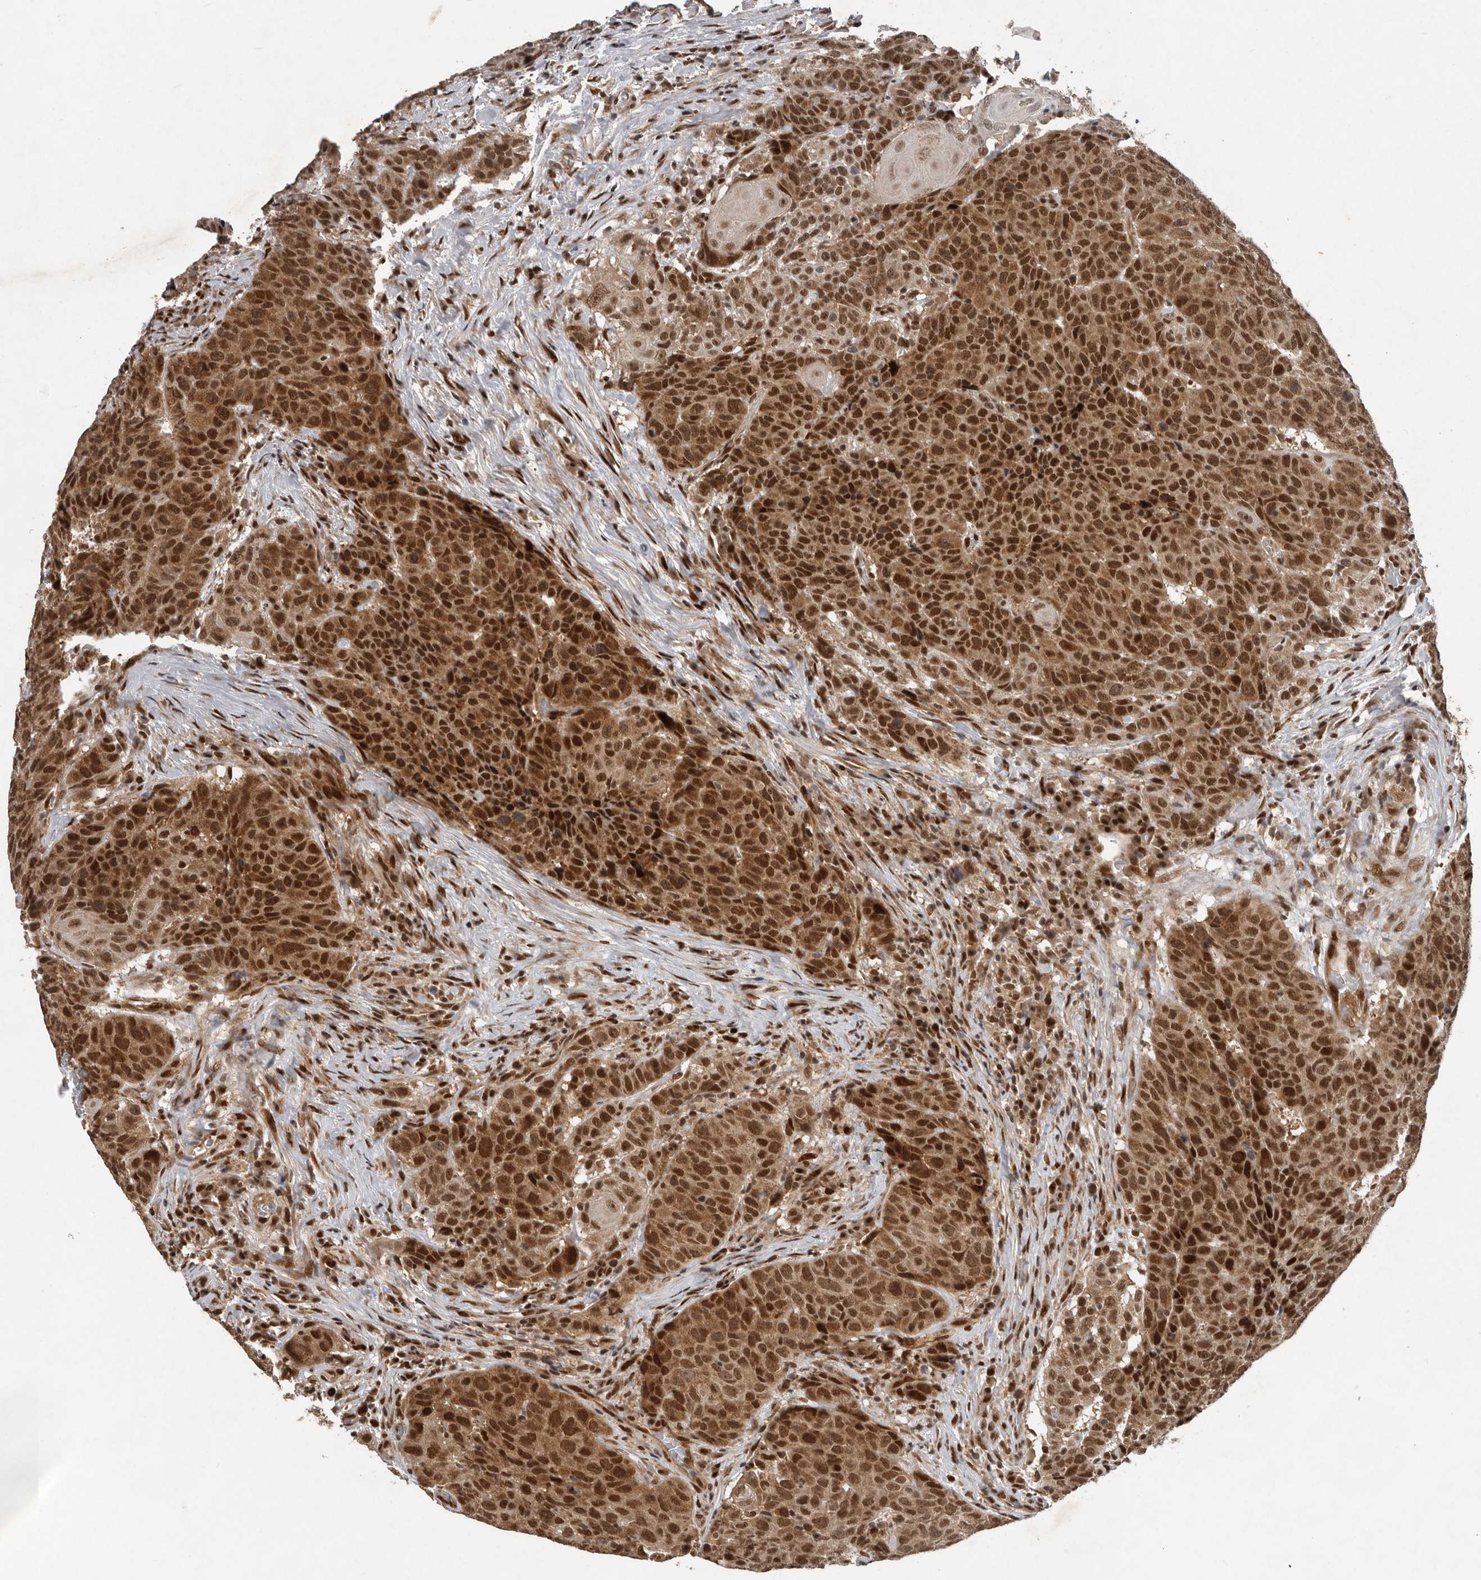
{"staining": {"intensity": "moderate", "quantity": ">75%", "location": "cytoplasmic/membranous,nuclear"}, "tissue": "head and neck cancer", "cell_type": "Tumor cells", "image_type": "cancer", "snomed": [{"axis": "morphology", "description": "Squamous cell carcinoma, NOS"}, {"axis": "topography", "description": "Head-Neck"}], "caption": "IHC image of human head and neck cancer stained for a protein (brown), which demonstrates medium levels of moderate cytoplasmic/membranous and nuclear expression in about >75% of tumor cells.", "gene": "CDC27", "patient": {"sex": "male", "age": 66}}